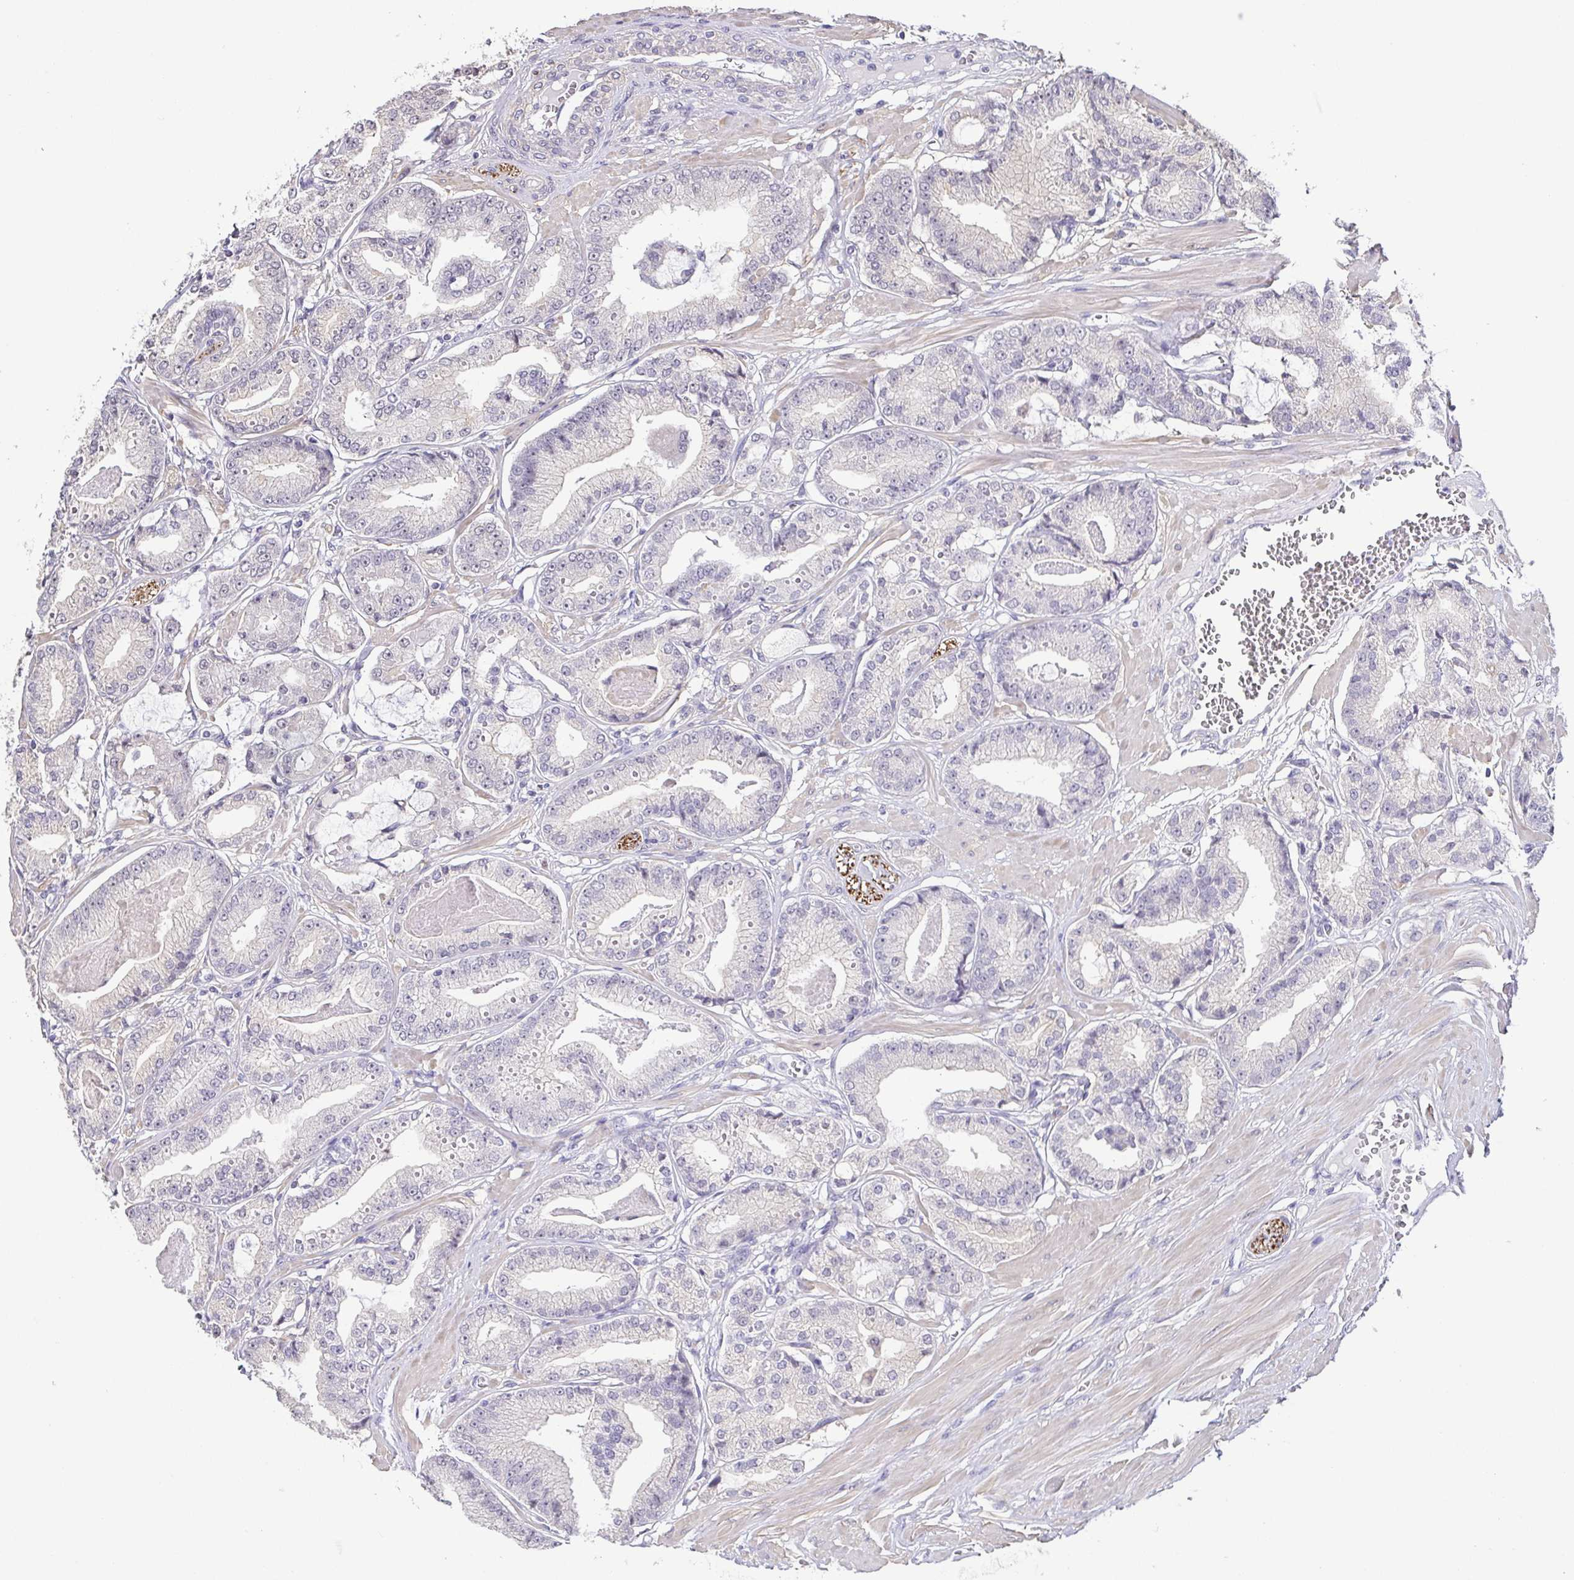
{"staining": {"intensity": "negative", "quantity": "none", "location": "none"}, "tissue": "prostate cancer", "cell_type": "Tumor cells", "image_type": "cancer", "snomed": [{"axis": "morphology", "description": "Adenocarcinoma, High grade"}, {"axis": "topography", "description": "Prostate"}], "caption": "High magnification brightfield microscopy of prostate cancer stained with DAB (brown) and counterstained with hematoxylin (blue): tumor cells show no significant positivity.", "gene": "NEFH", "patient": {"sex": "male", "age": 71}}